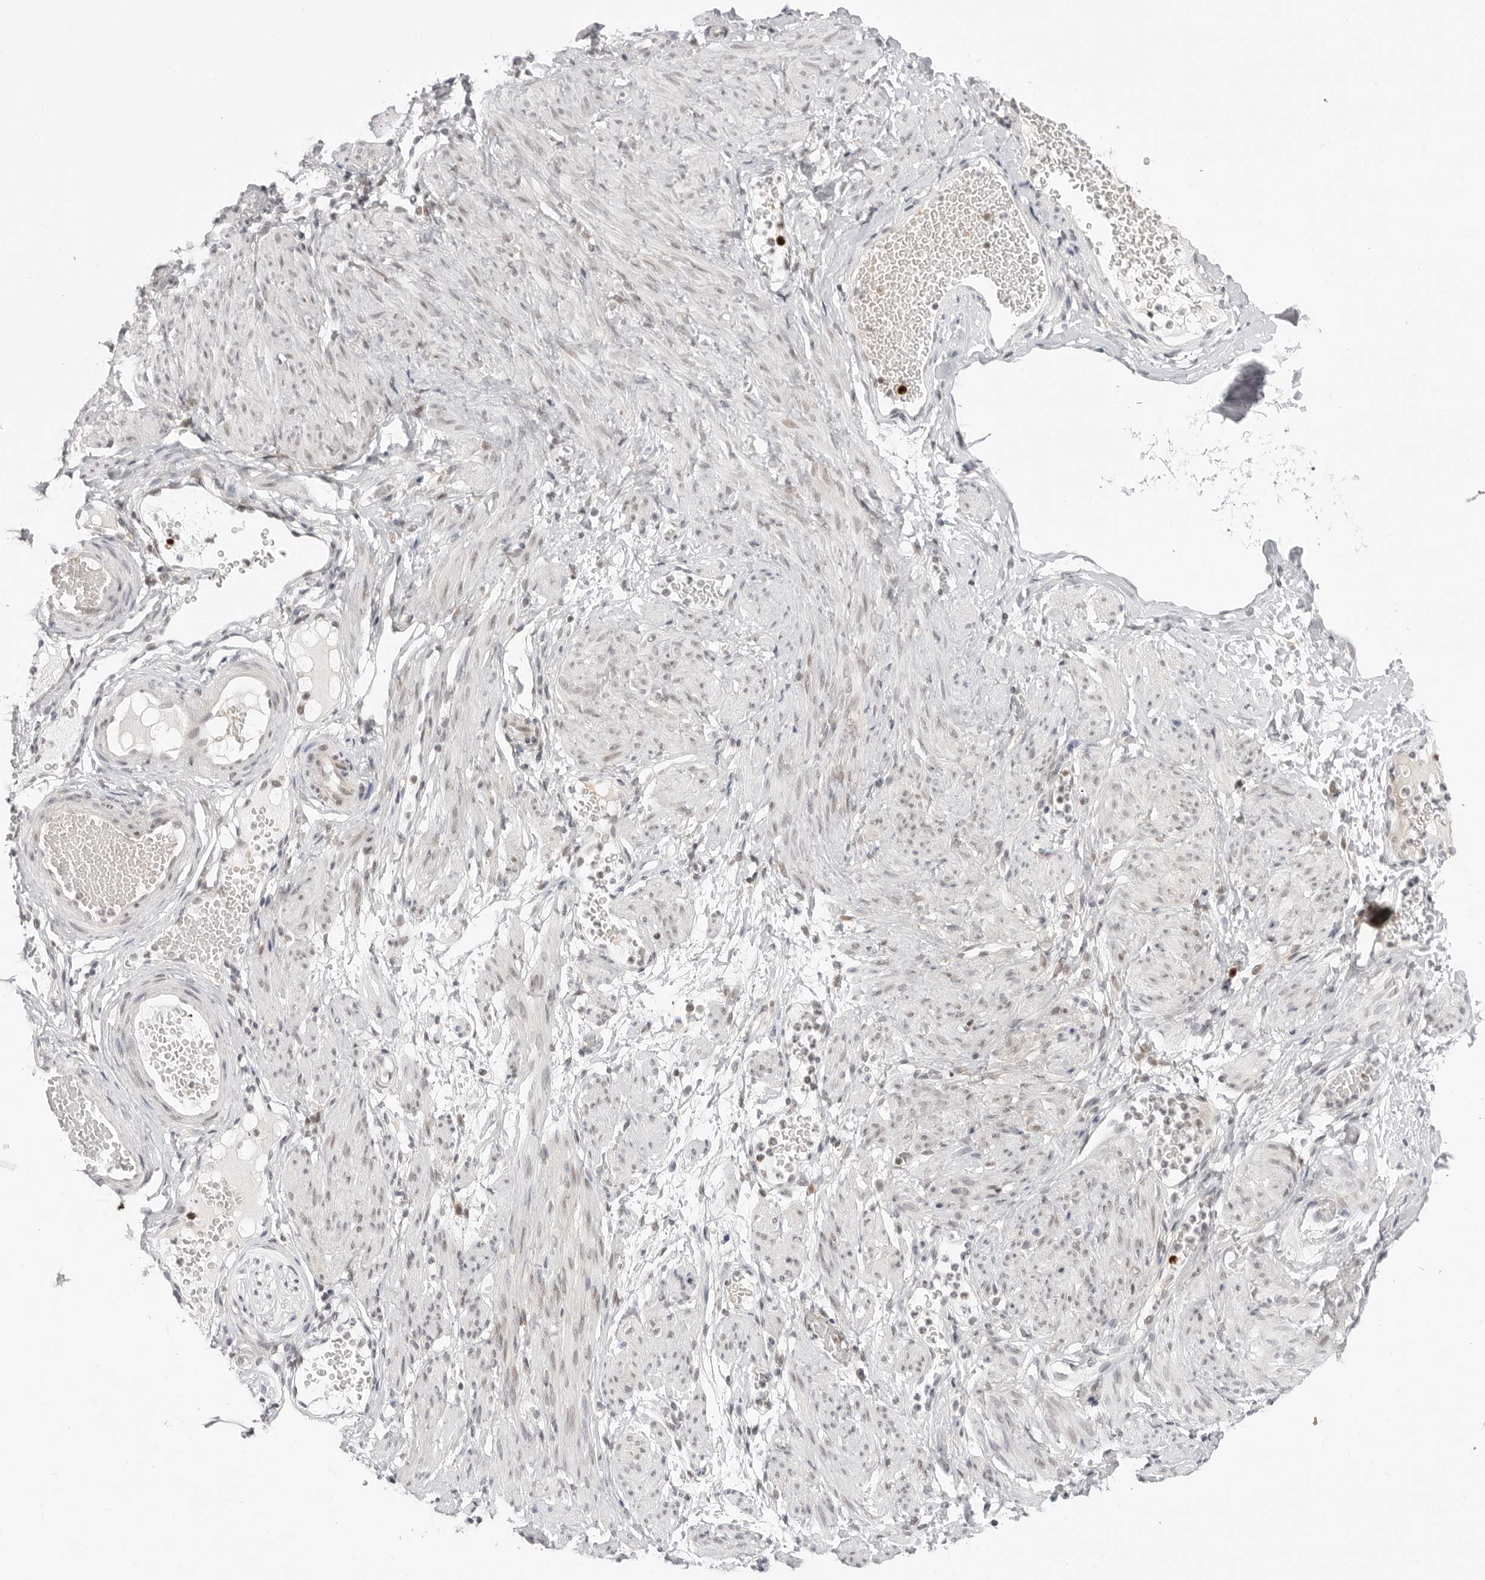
{"staining": {"intensity": "negative", "quantity": "none", "location": "none"}, "tissue": "adipose tissue", "cell_type": "Adipocytes", "image_type": "normal", "snomed": [{"axis": "morphology", "description": "Normal tissue, NOS"}, {"axis": "topography", "description": "Smooth muscle"}, {"axis": "topography", "description": "Peripheral nerve tissue"}], "caption": "This micrograph is of benign adipose tissue stained with IHC to label a protein in brown with the nuclei are counter-stained blue. There is no positivity in adipocytes. The staining was performed using DAB (3,3'-diaminobenzidine) to visualize the protein expression in brown, while the nuclei were stained in blue with hematoxylin (Magnification: 20x).", "gene": "PPP2R5C", "patient": {"sex": "female", "age": 39}}